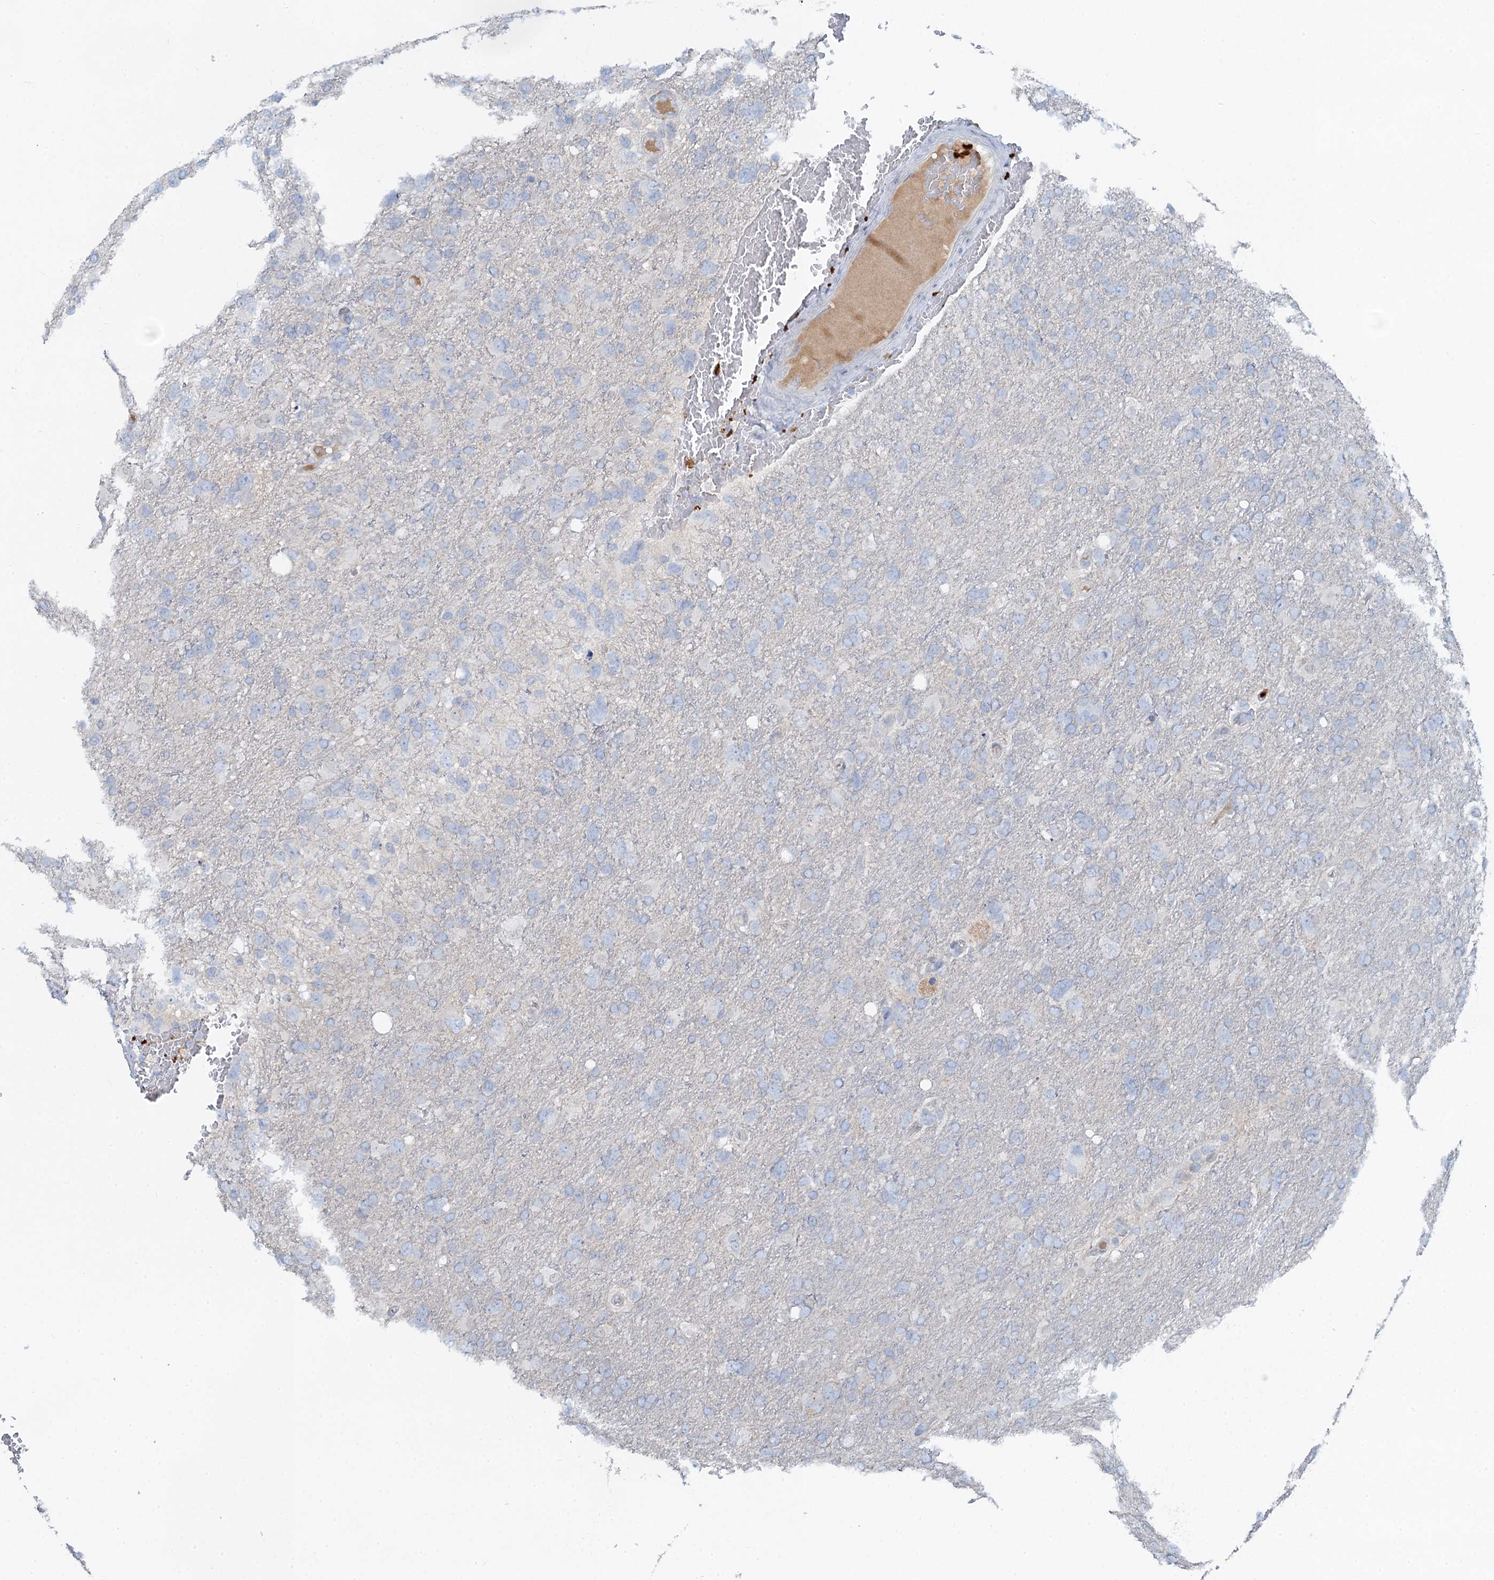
{"staining": {"intensity": "negative", "quantity": "none", "location": "none"}, "tissue": "glioma", "cell_type": "Tumor cells", "image_type": "cancer", "snomed": [{"axis": "morphology", "description": "Glioma, malignant, High grade"}, {"axis": "topography", "description": "Brain"}], "caption": "Immunohistochemistry (IHC) image of glioma stained for a protein (brown), which displays no expression in tumor cells.", "gene": "OTOA", "patient": {"sex": "male", "age": 61}}